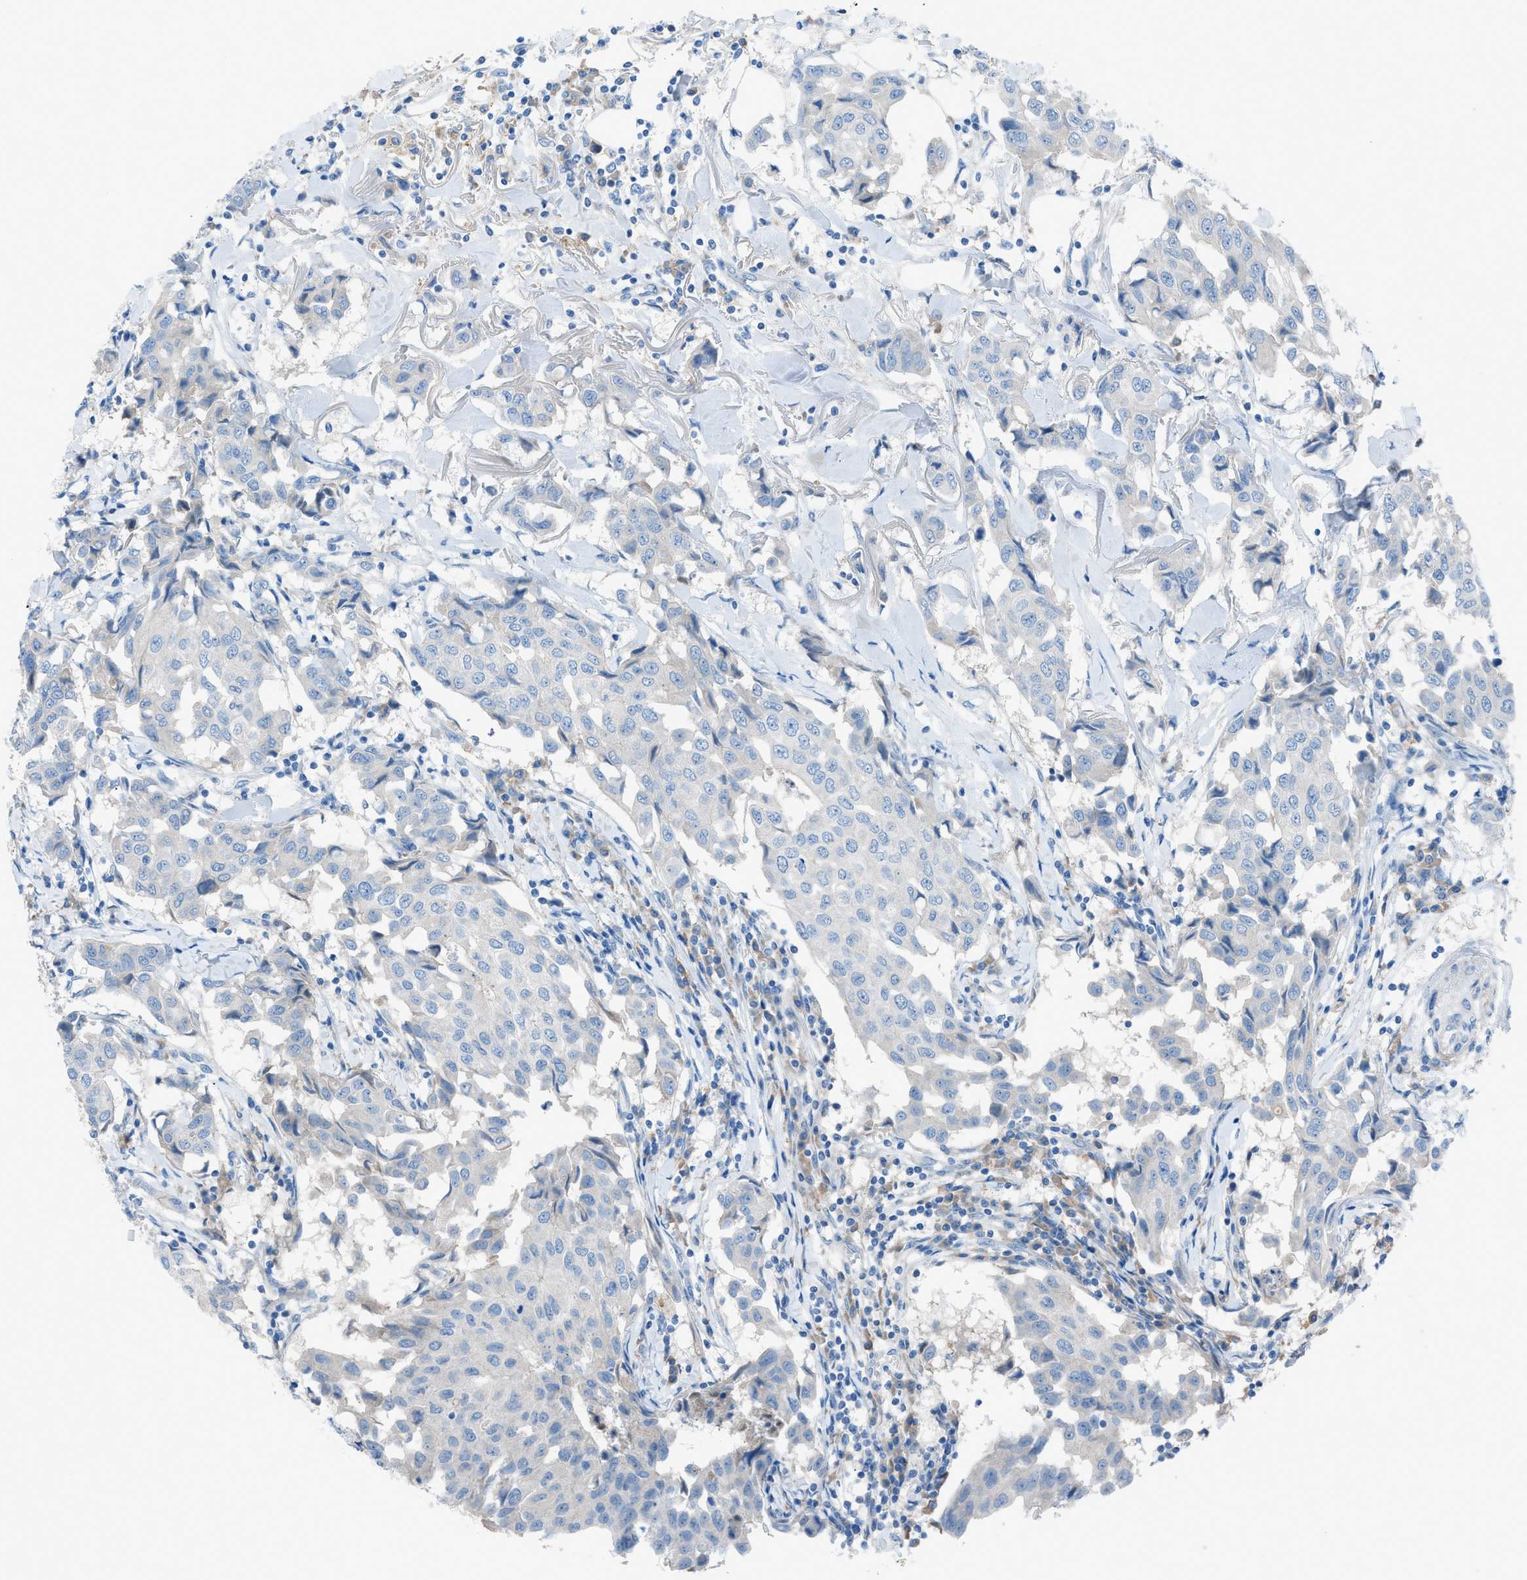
{"staining": {"intensity": "negative", "quantity": "none", "location": "none"}, "tissue": "breast cancer", "cell_type": "Tumor cells", "image_type": "cancer", "snomed": [{"axis": "morphology", "description": "Duct carcinoma"}, {"axis": "topography", "description": "Breast"}], "caption": "Tumor cells show no significant positivity in breast intraductal carcinoma. Nuclei are stained in blue.", "gene": "C5AR2", "patient": {"sex": "female", "age": 80}}